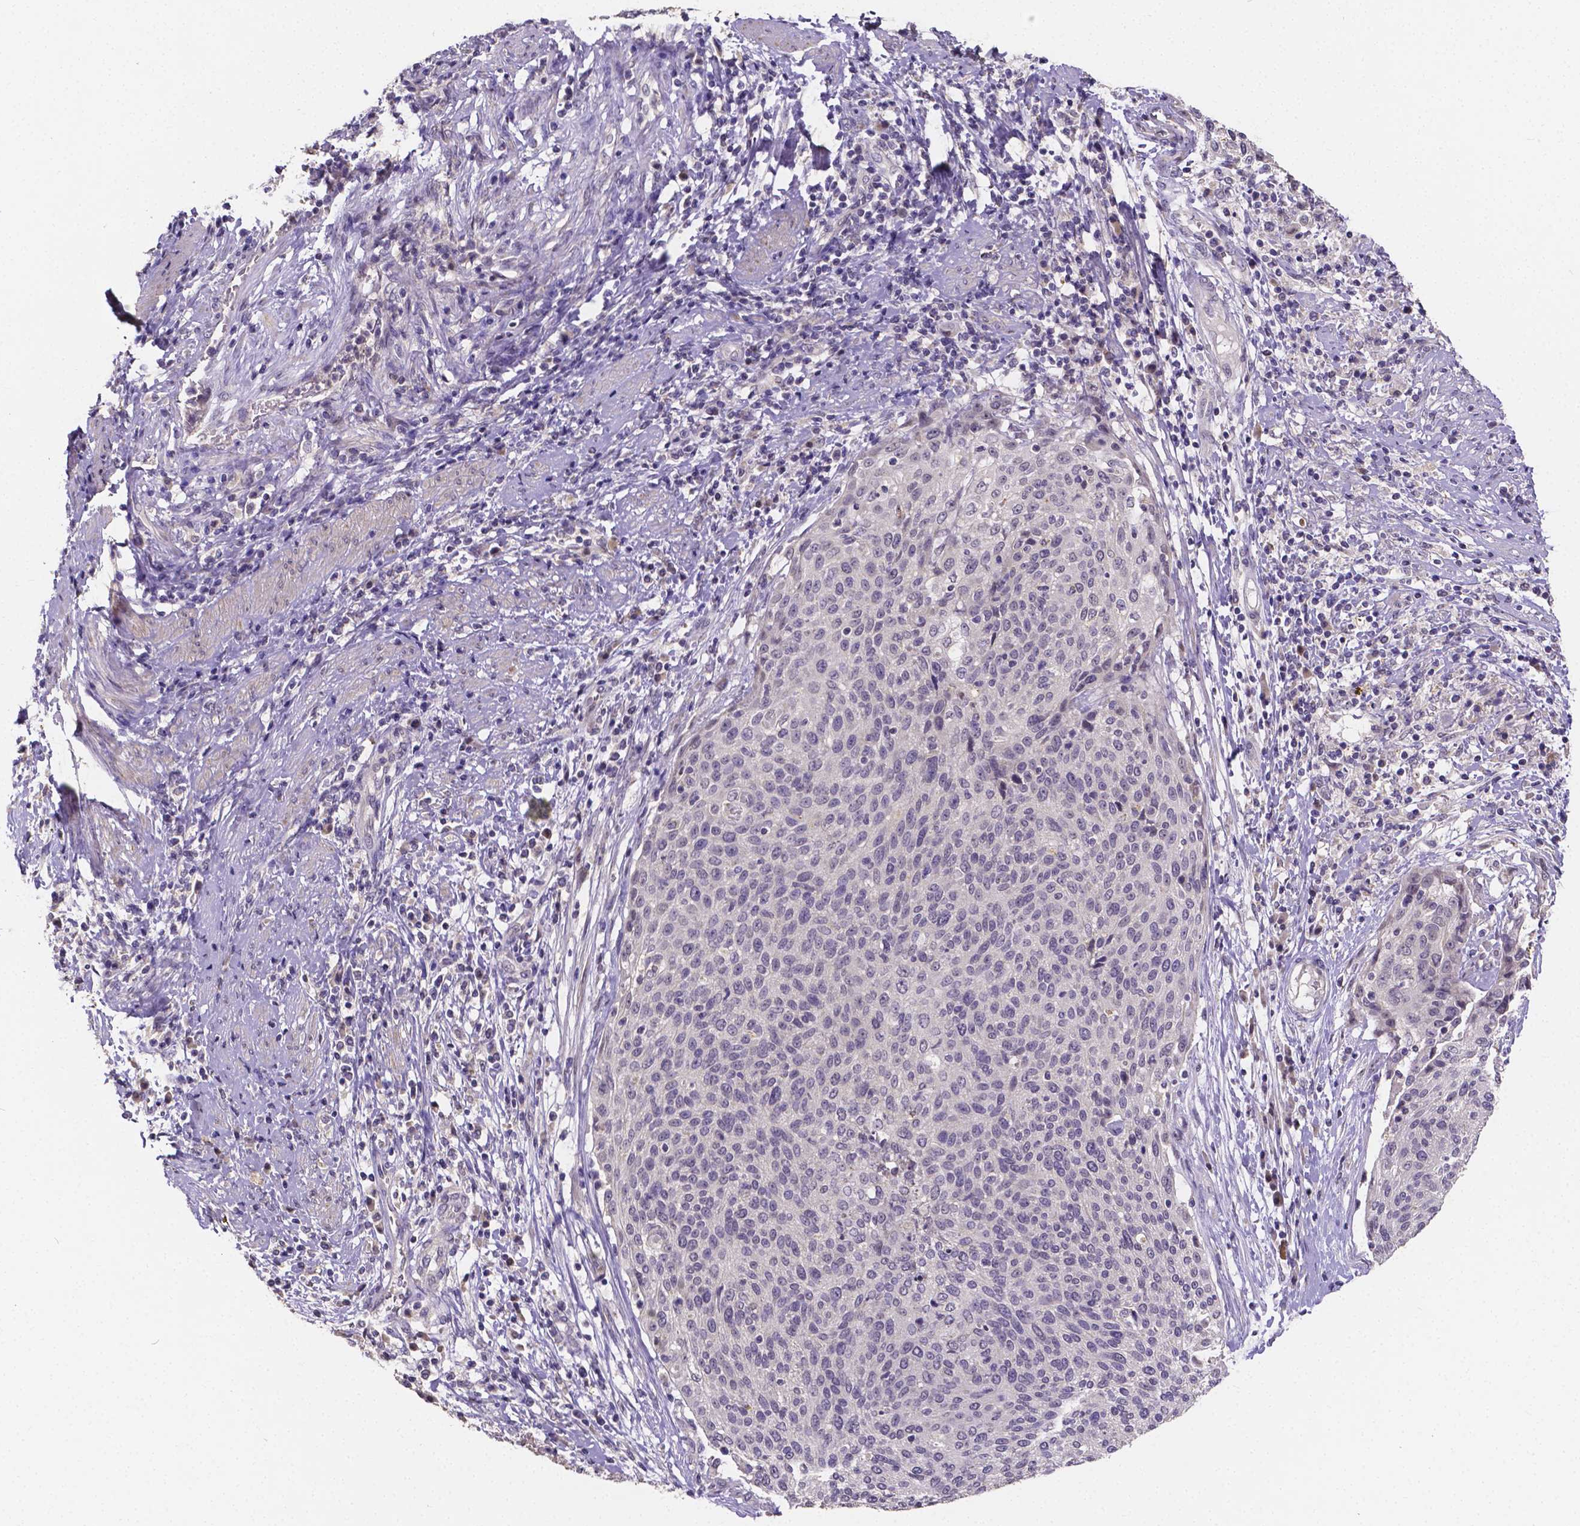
{"staining": {"intensity": "negative", "quantity": "none", "location": "none"}, "tissue": "cervical cancer", "cell_type": "Tumor cells", "image_type": "cancer", "snomed": [{"axis": "morphology", "description": "Squamous cell carcinoma, NOS"}, {"axis": "topography", "description": "Cervix"}], "caption": "Immunohistochemistry image of human cervical squamous cell carcinoma stained for a protein (brown), which exhibits no positivity in tumor cells. (Stains: DAB (3,3'-diaminobenzidine) immunohistochemistry with hematoxylin counter stain, Microscopy: brightfield microscopy at high magnification).", "gene": "CTNNA2", "patient": {"sex": "female", "age": 31}}